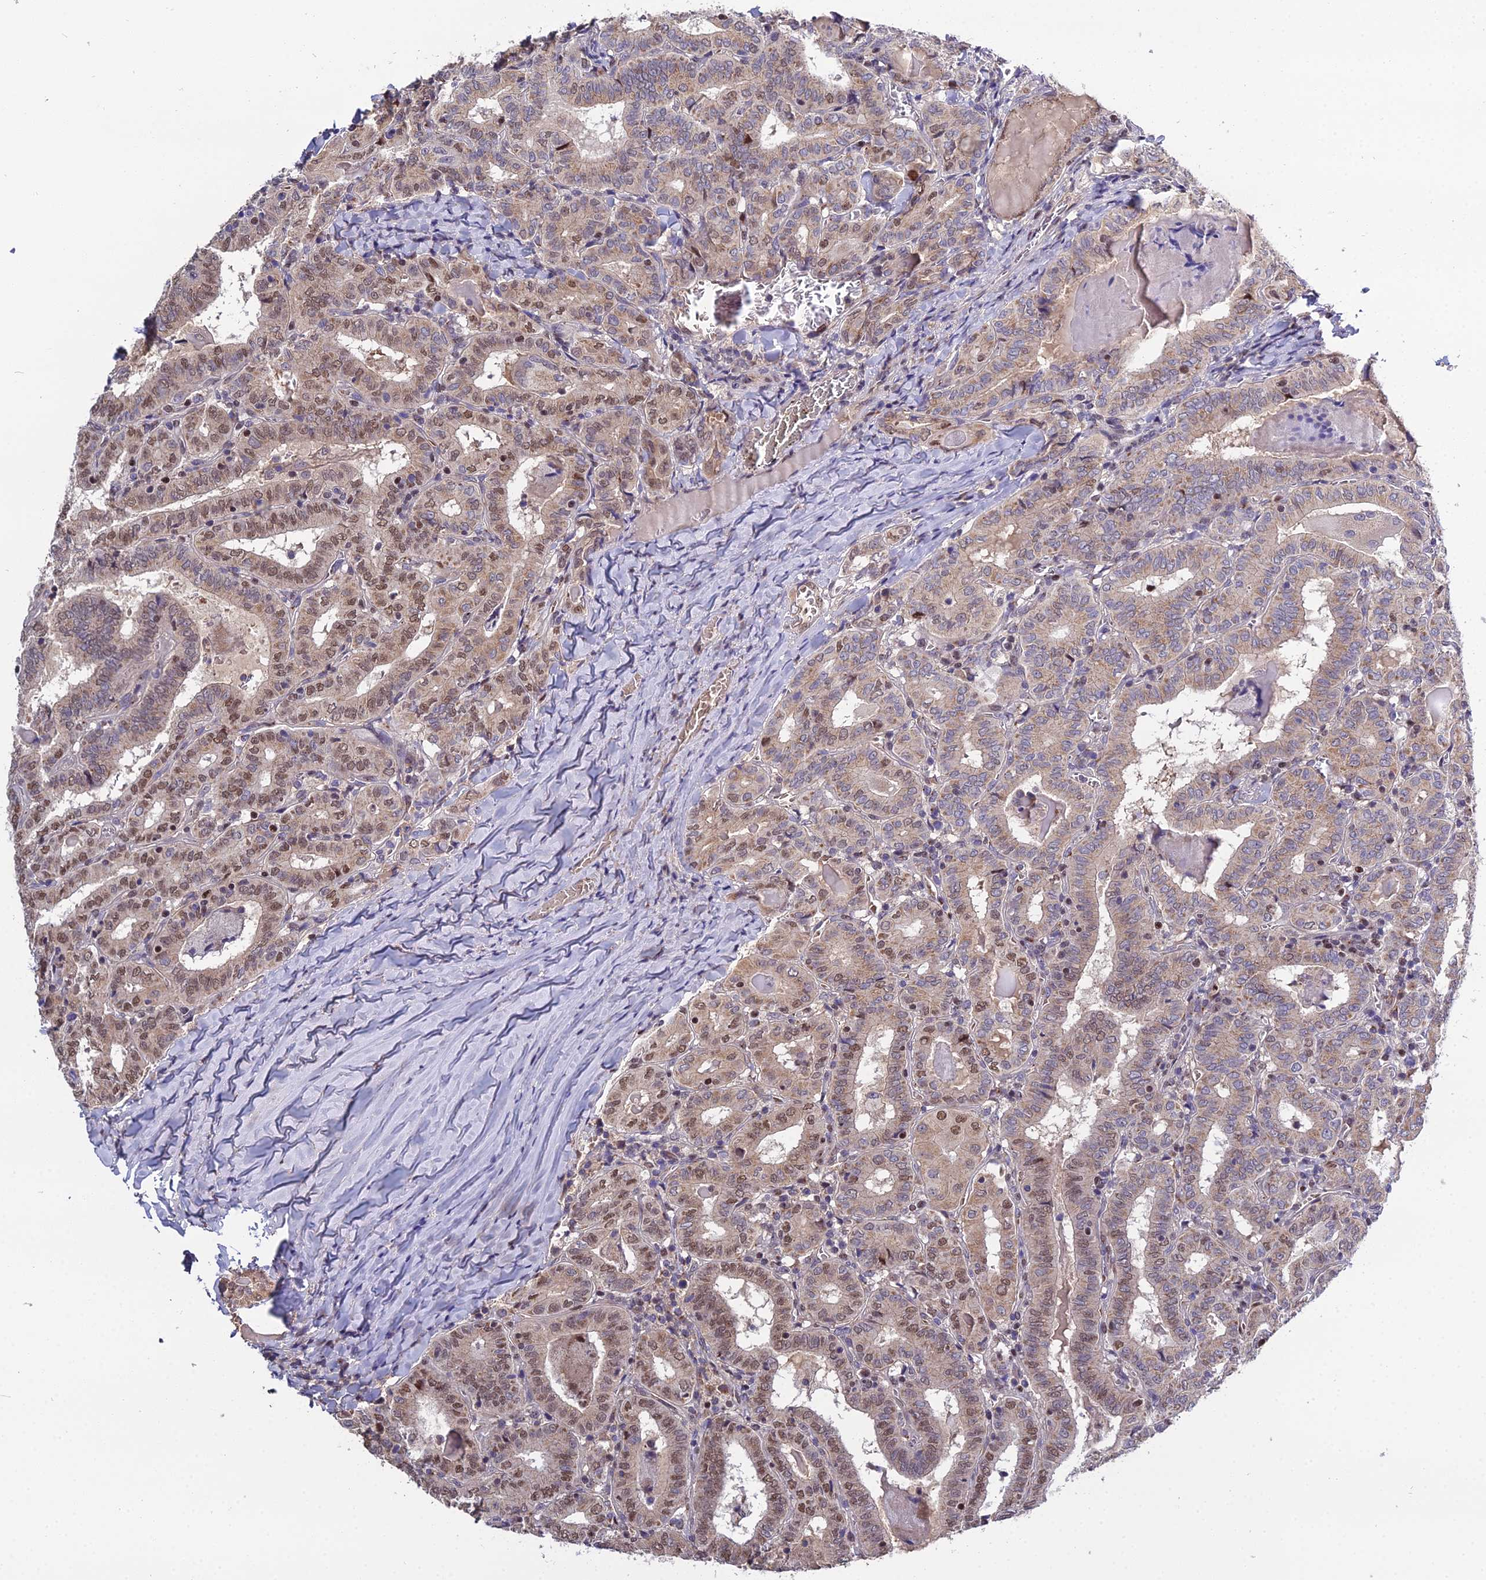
{"staining": {"intensity": "moderate", "quantity": "25%-75%", "location": "nuclear"}, "tissue": "thyroid cancer", "cell_type": "Tumor cells", "image_type": "cancer", "snomed": [{"axis": "morphology", "description": "Papillary adenocarcinoma, NOS"}, {"axis": "topography", "description": "Thyroid gland"}], "caption": "Thyroid cancer (papillary adenocarcinoma) stained with immunohistochemistry (IHC) exhibits moderate nuclear staining in approximately 25%-75% of tumor cells.", "gene": "ARL2", "patient": {"sex": "female", "age": 72}}